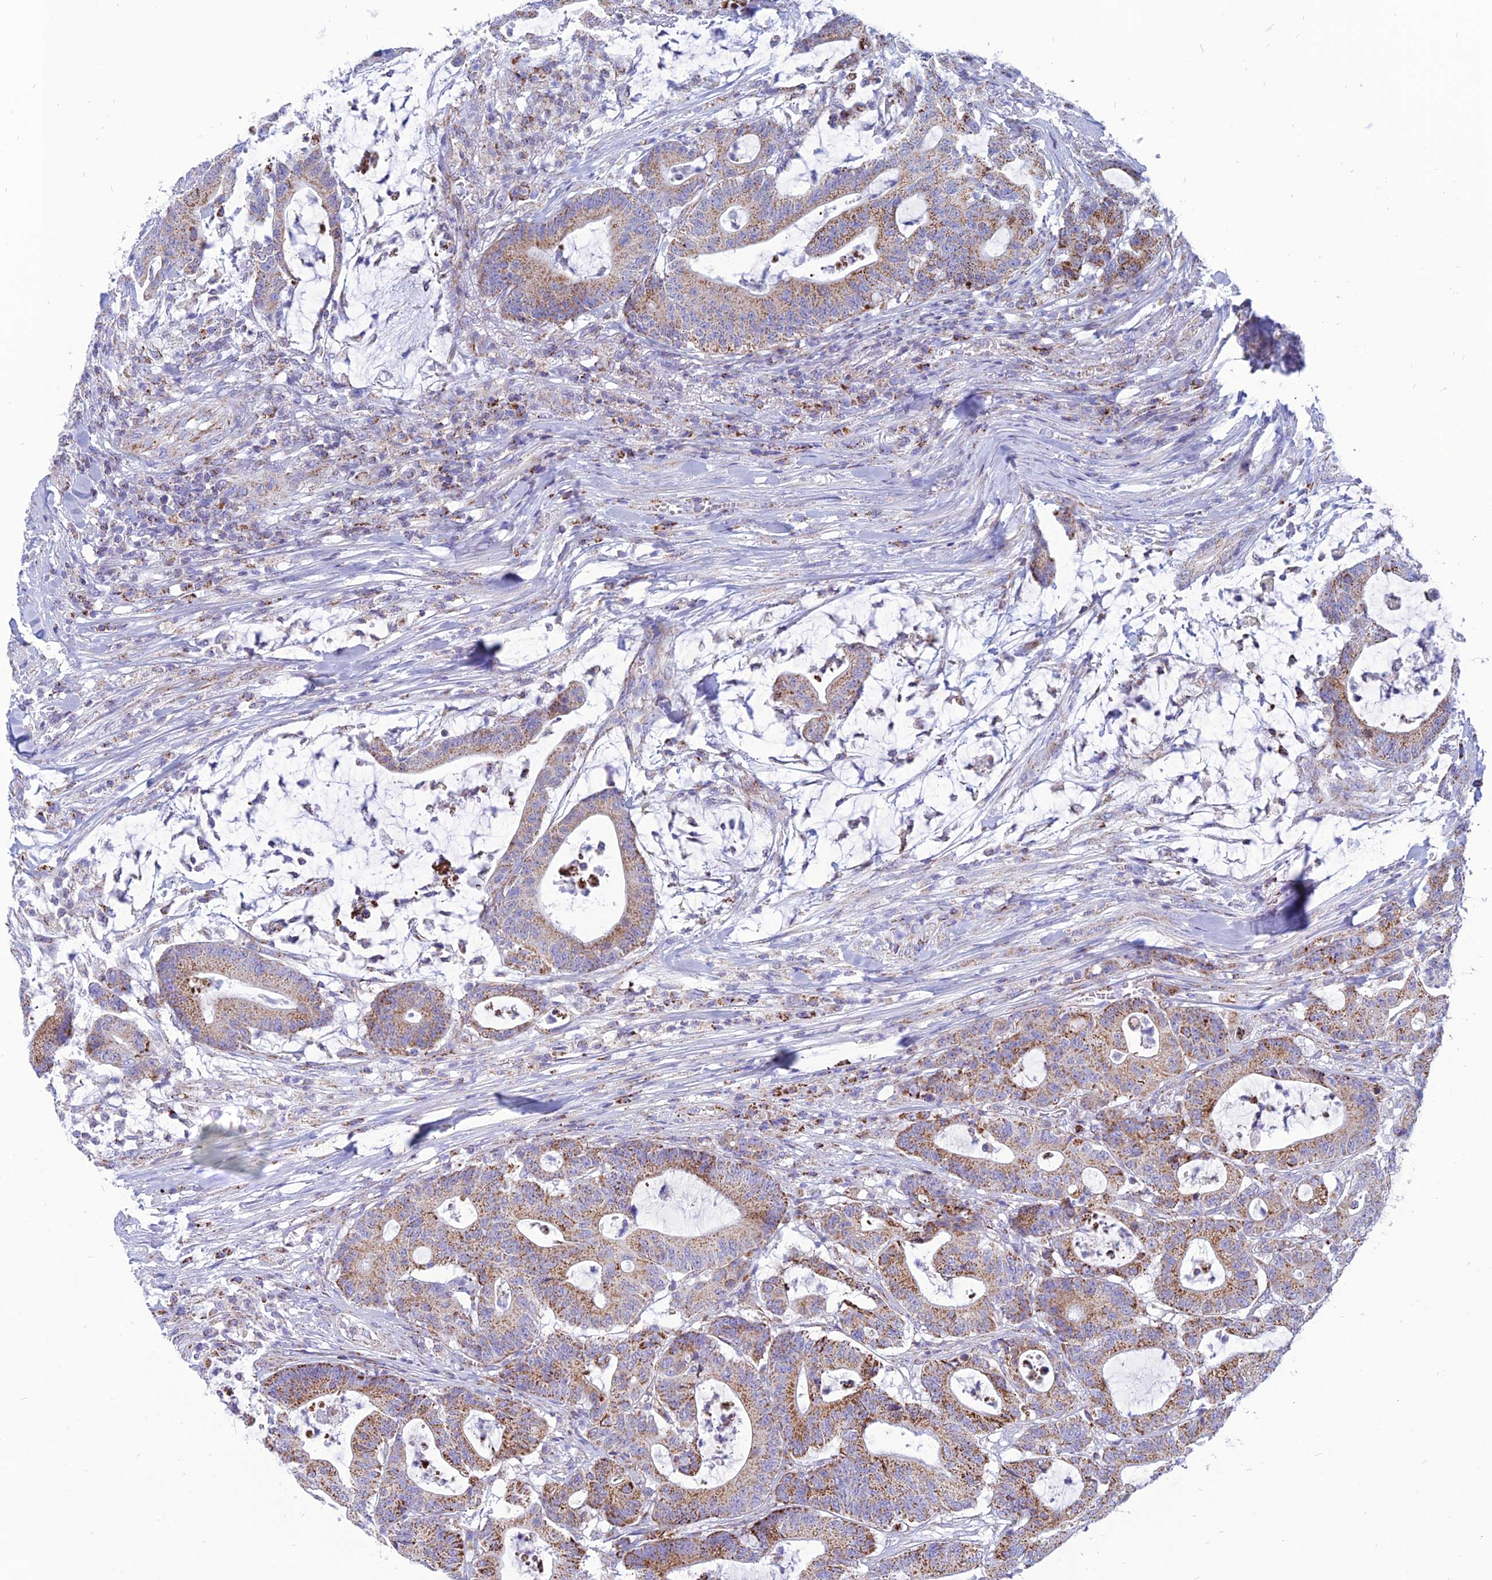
{"staining": {"intensity": "moderate", "quantity": ">75%", "location": "cytoplasmic/membranous"}, "tissue": "colorectal cancer", "cell_type": "Tumor cells", "image_type": "cancer", "snomed": [{"axis": "morphology", "description": "Adenocarcinoma, NOS"}, {"axis": "topography", "description": "Colon"}], "caption": "Colorectal cancer (adenocarcinoma) was stained to show a protein in brown. There is medium levels of moderate cytoplasmic/membranous expression in about >75% of tumor cells.", "gene": "PACC1", "patient": {"sex": "female", "age": 84}}